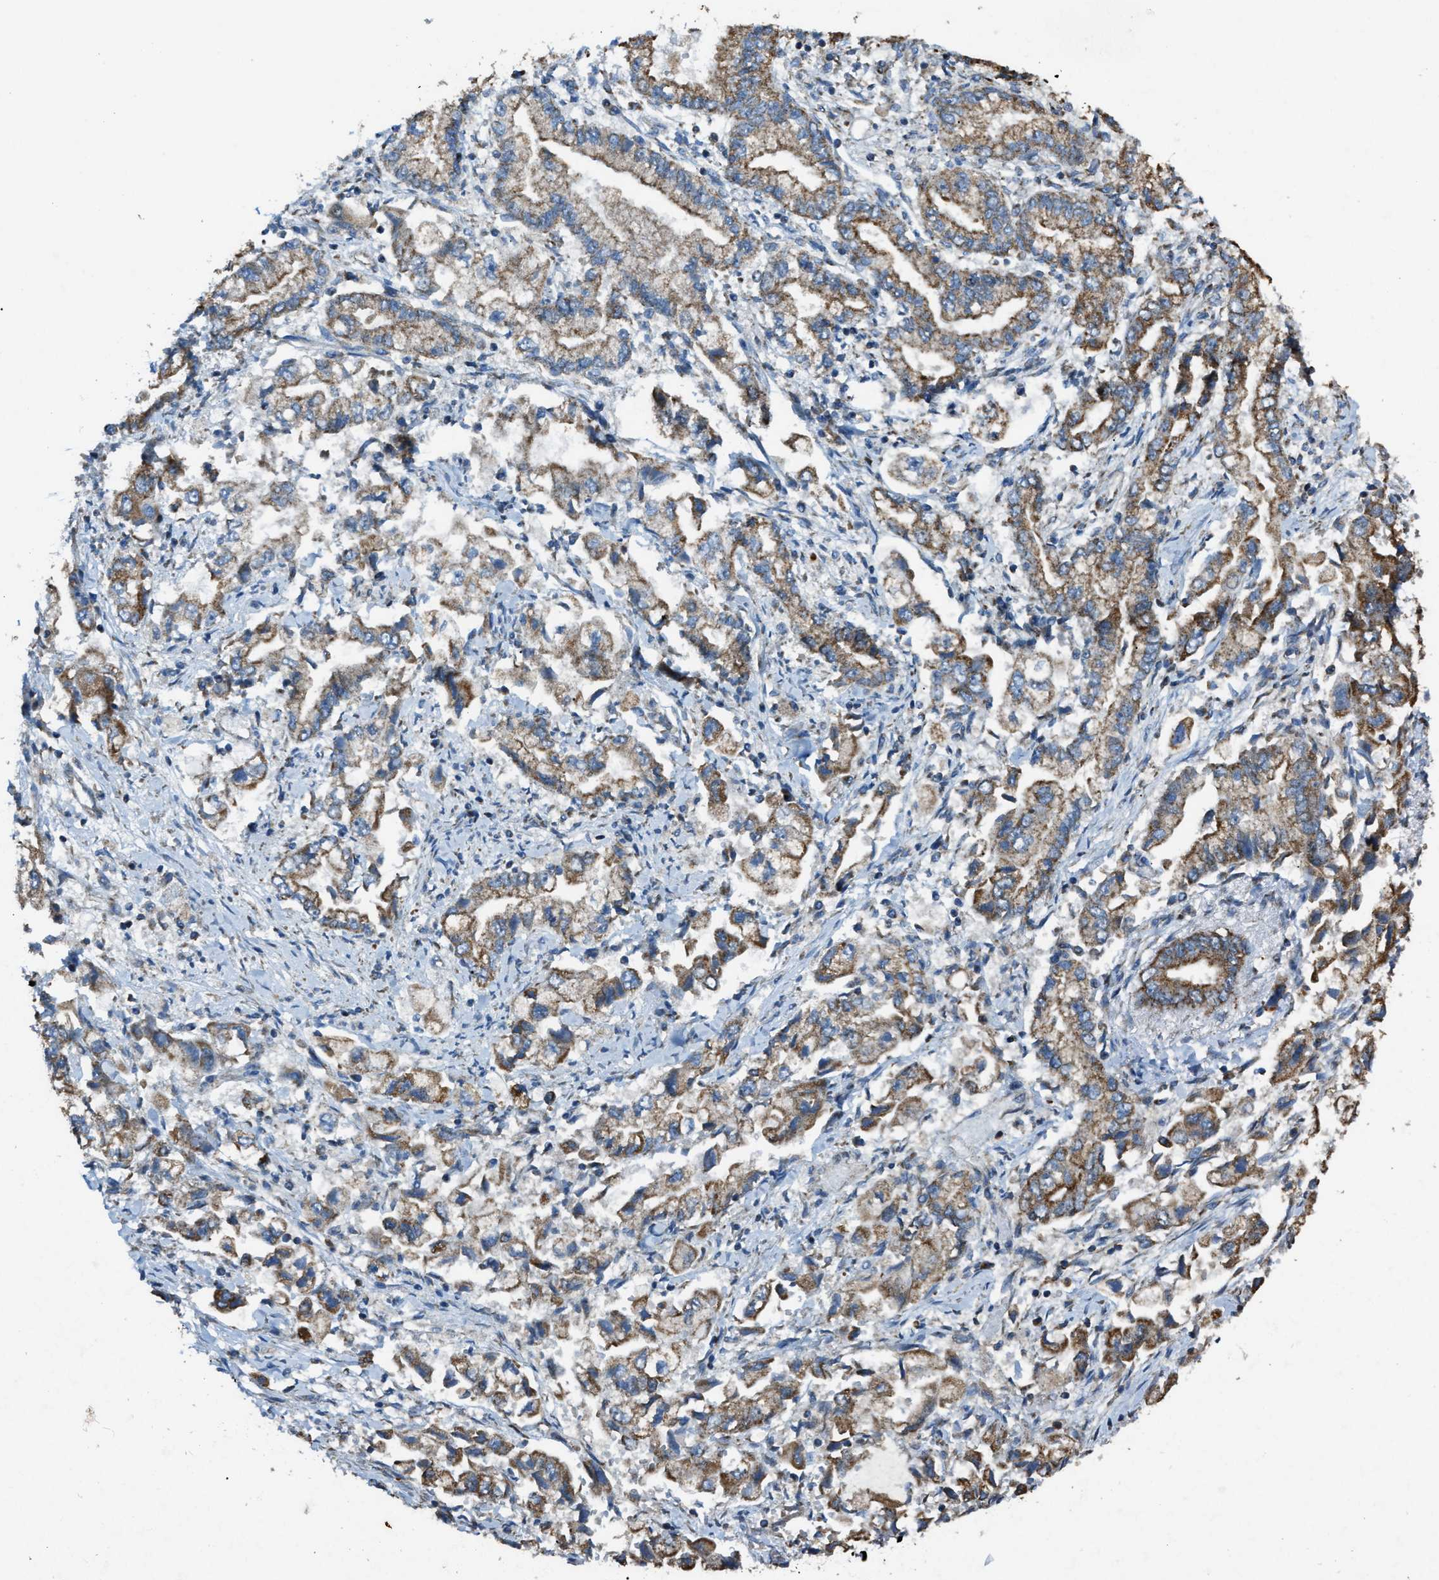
{"staining": {"intensity": "moderate", "quantity": ">75%", "location": "cytoplasmic/membranous"}, "tissue": "stomach cancer", "cell_type": "Tumor cells", "image_type": "cancer", "snomed": [{"axis": "morphology", "description": "Normal tissue, NOS"}, {"axis": "morphology", "description": "Adenocarcinoma, NOS"}, {"axis": "topography", "description": "Stomach"}], "caption": "An image of human adenocarcinoma (stomach) stained for a protein exhibits moderate cytoplasmic/membranous brown staining in tumor cells.", "gene": "SLC25A11", "patient": {"sex": "male", "age": 62}}